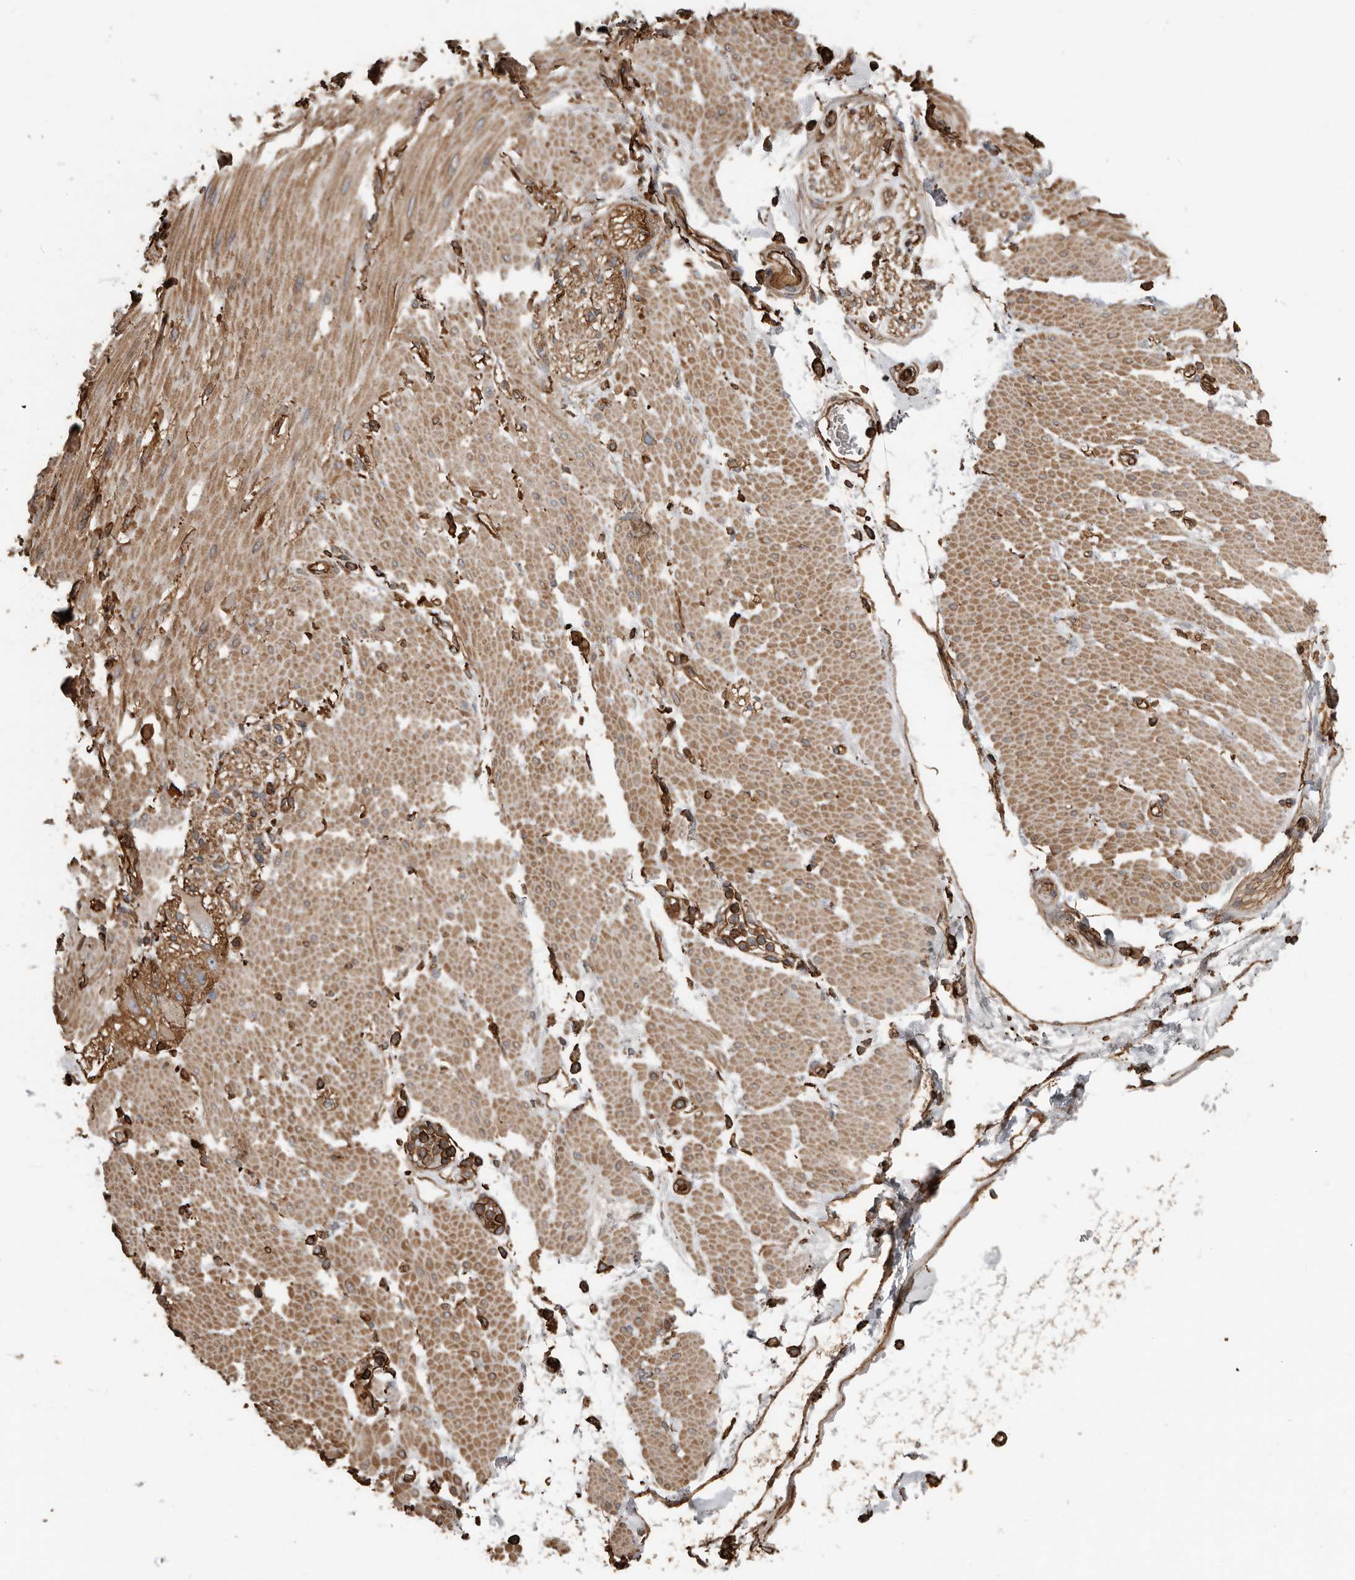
{"staining": {"intensity": "moderate", "quantity": ">75%", "location": "cytoplasmic/membranous"}, "tissue": "soft tissue", "cell_type": "Fibroblasts", "image_type": "normal", "snomed": [{"axis": "morphology", "description": "Normal tissue, NOS"}, {"axis": "morphology", "description": "Adenocarcinoma, NOS"}, {"axis": "topography", "description": "Duodenum"}, {"axis": "topography", "description": "Peripheral nerve tissue"}], "caption": "Protein expression analysis of unremarkable soft tissue exhibits moderate cytoplasmic/membranous staining in about >75% of fibroblasts. (DAB IHC, brown staining for protein, blue staining for nuclei).", "gene": "DENND6B", "patient": {"sex": "female", "age": 60}}